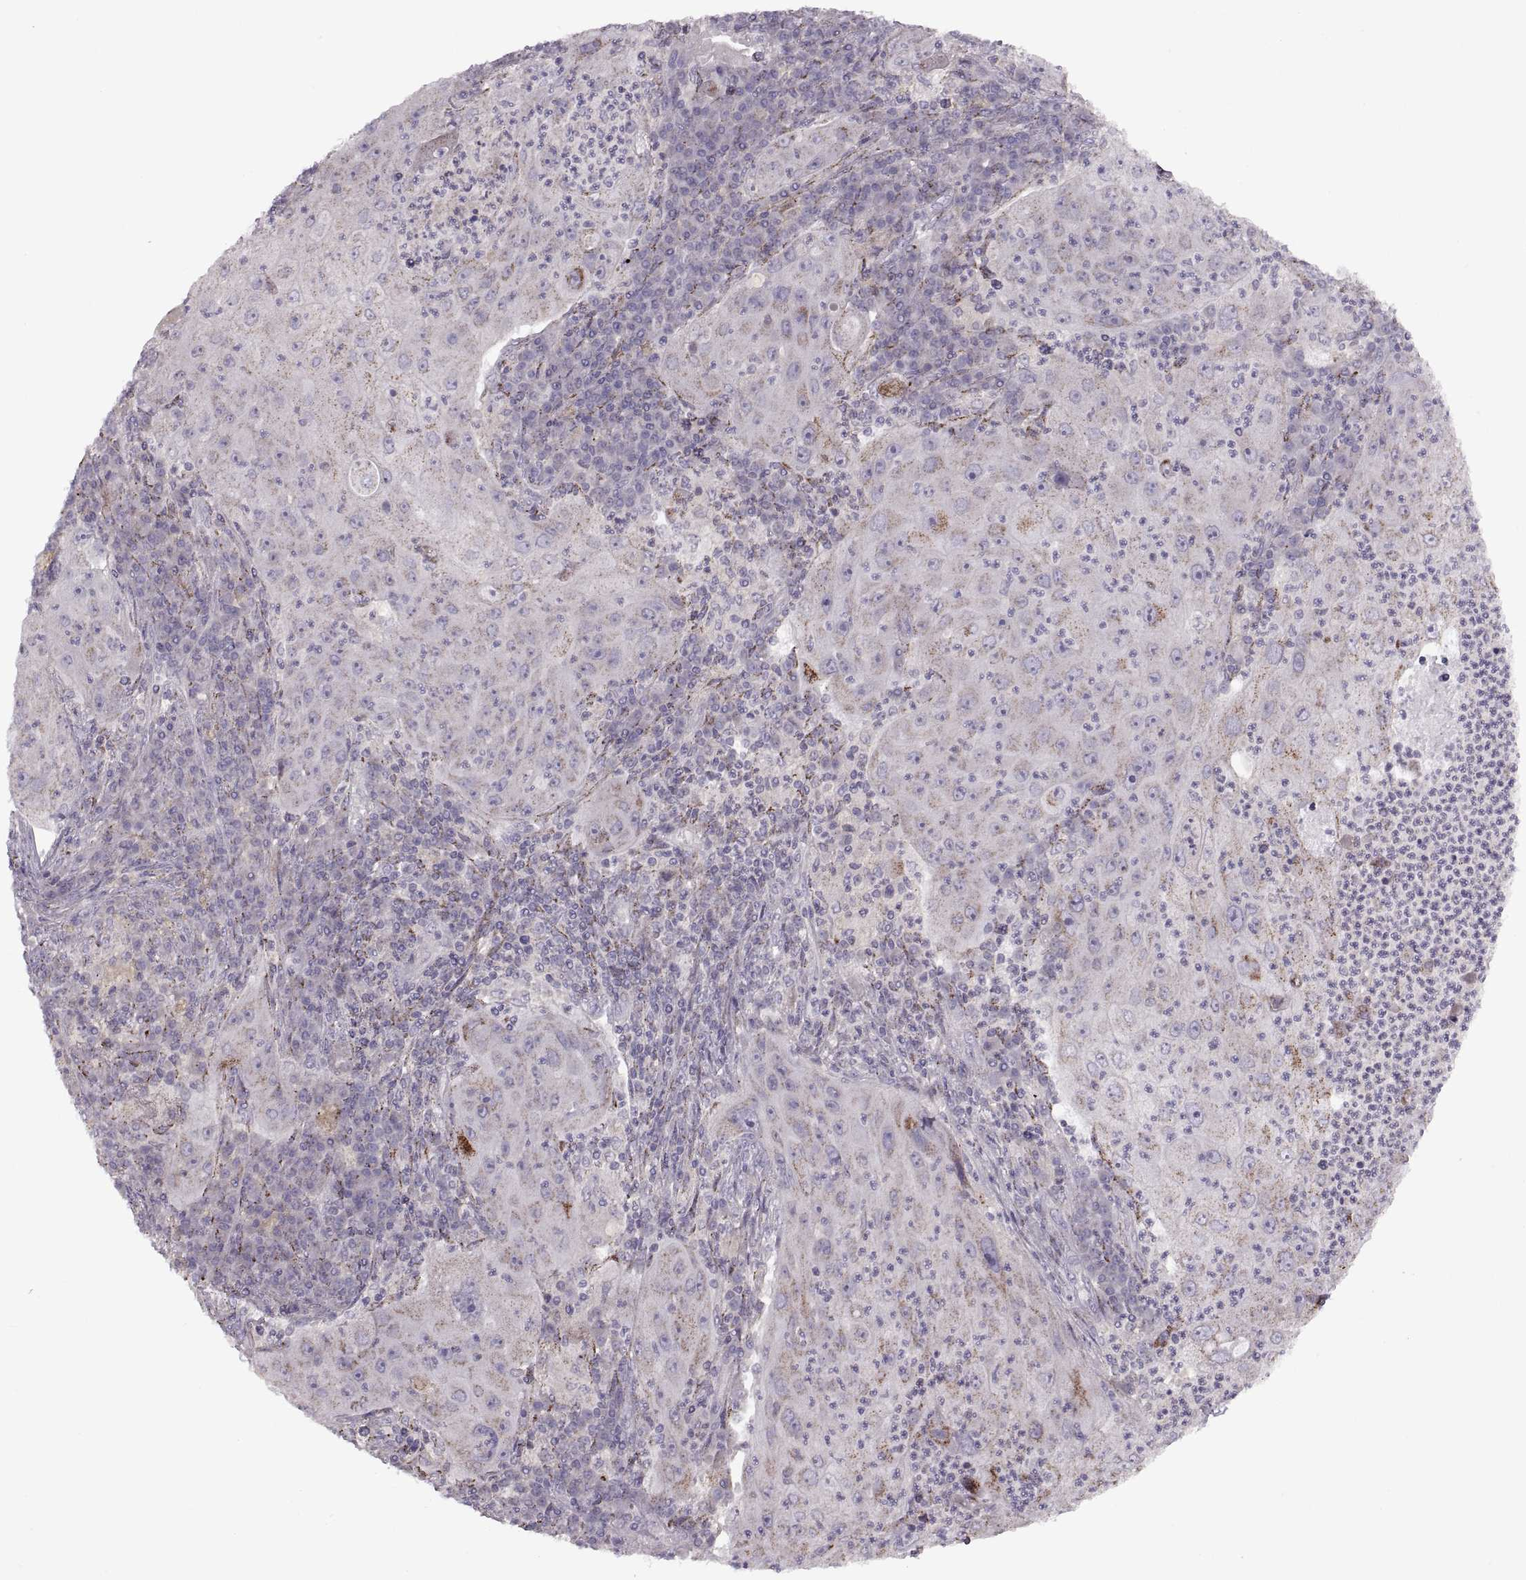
{"staining": {"intensity": "weak", "quantity": ">75%", "location": "cytoplasmic/membranous"}, "tissue": "lung cancer", "cell_type": "Tumor cells", "image_type": "cancer", "snomed": [{"axis": "morphology", "description": "Squamous cell carcinoma, NOS"}, {"axis": "topography", "description": "Lung"}], "caption": "Immunohistochemical staining of squamous cell carcinoma (lung) displays low levels of weak cytoplasmic/membranous protein positivity in approximately >75% of tumor cells. The protein is shown in brown color, while the nuclei are stained blue.", "gene": "PIERCE1", "patient": {"sex": "female", "age": 59}}